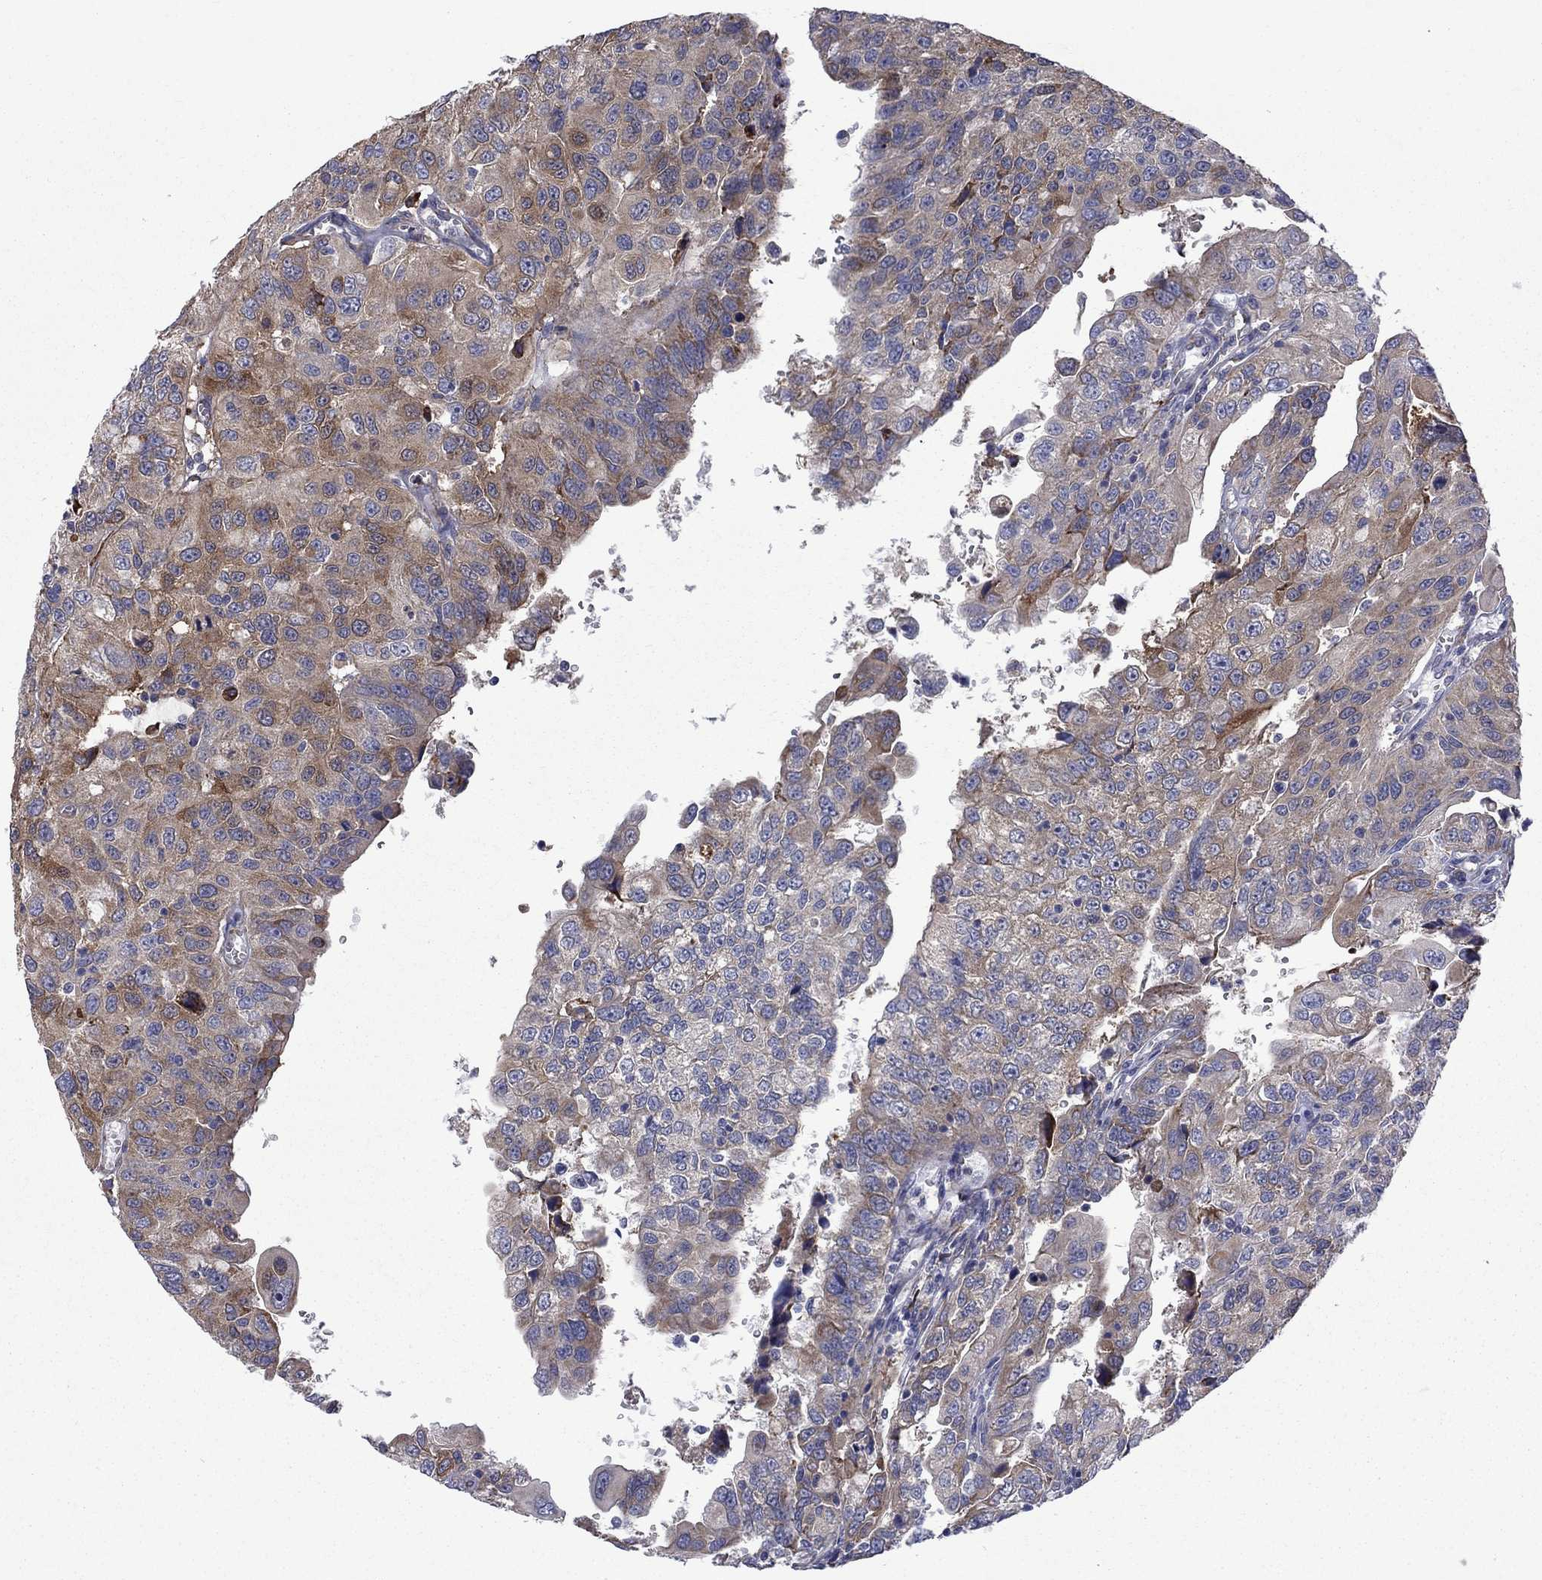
{"staining": {"intensity": "strong", "quantity": "25%-75%", "location": "cytoplasmic/membranous"}, "tissue": "urothelial cancer", "cell_type": "Tumor cells", "image_type": "cancer", "snomed": [{"axis": "morphology", "description": "Urothelial carcinoma, NOS"}, {"axis": "morphology", "description": "Urothelial carcinoma, High grade"}, {"axis": "topography", "description": "Urinary bladder"}], "caption": "A brown stain highlights strong cytoplasmic/membranous staining of a protein in human transitional cell carcinoma tumor cells.", "gene": "ASNS", "patient": {"sex": "female", "age": 73}}